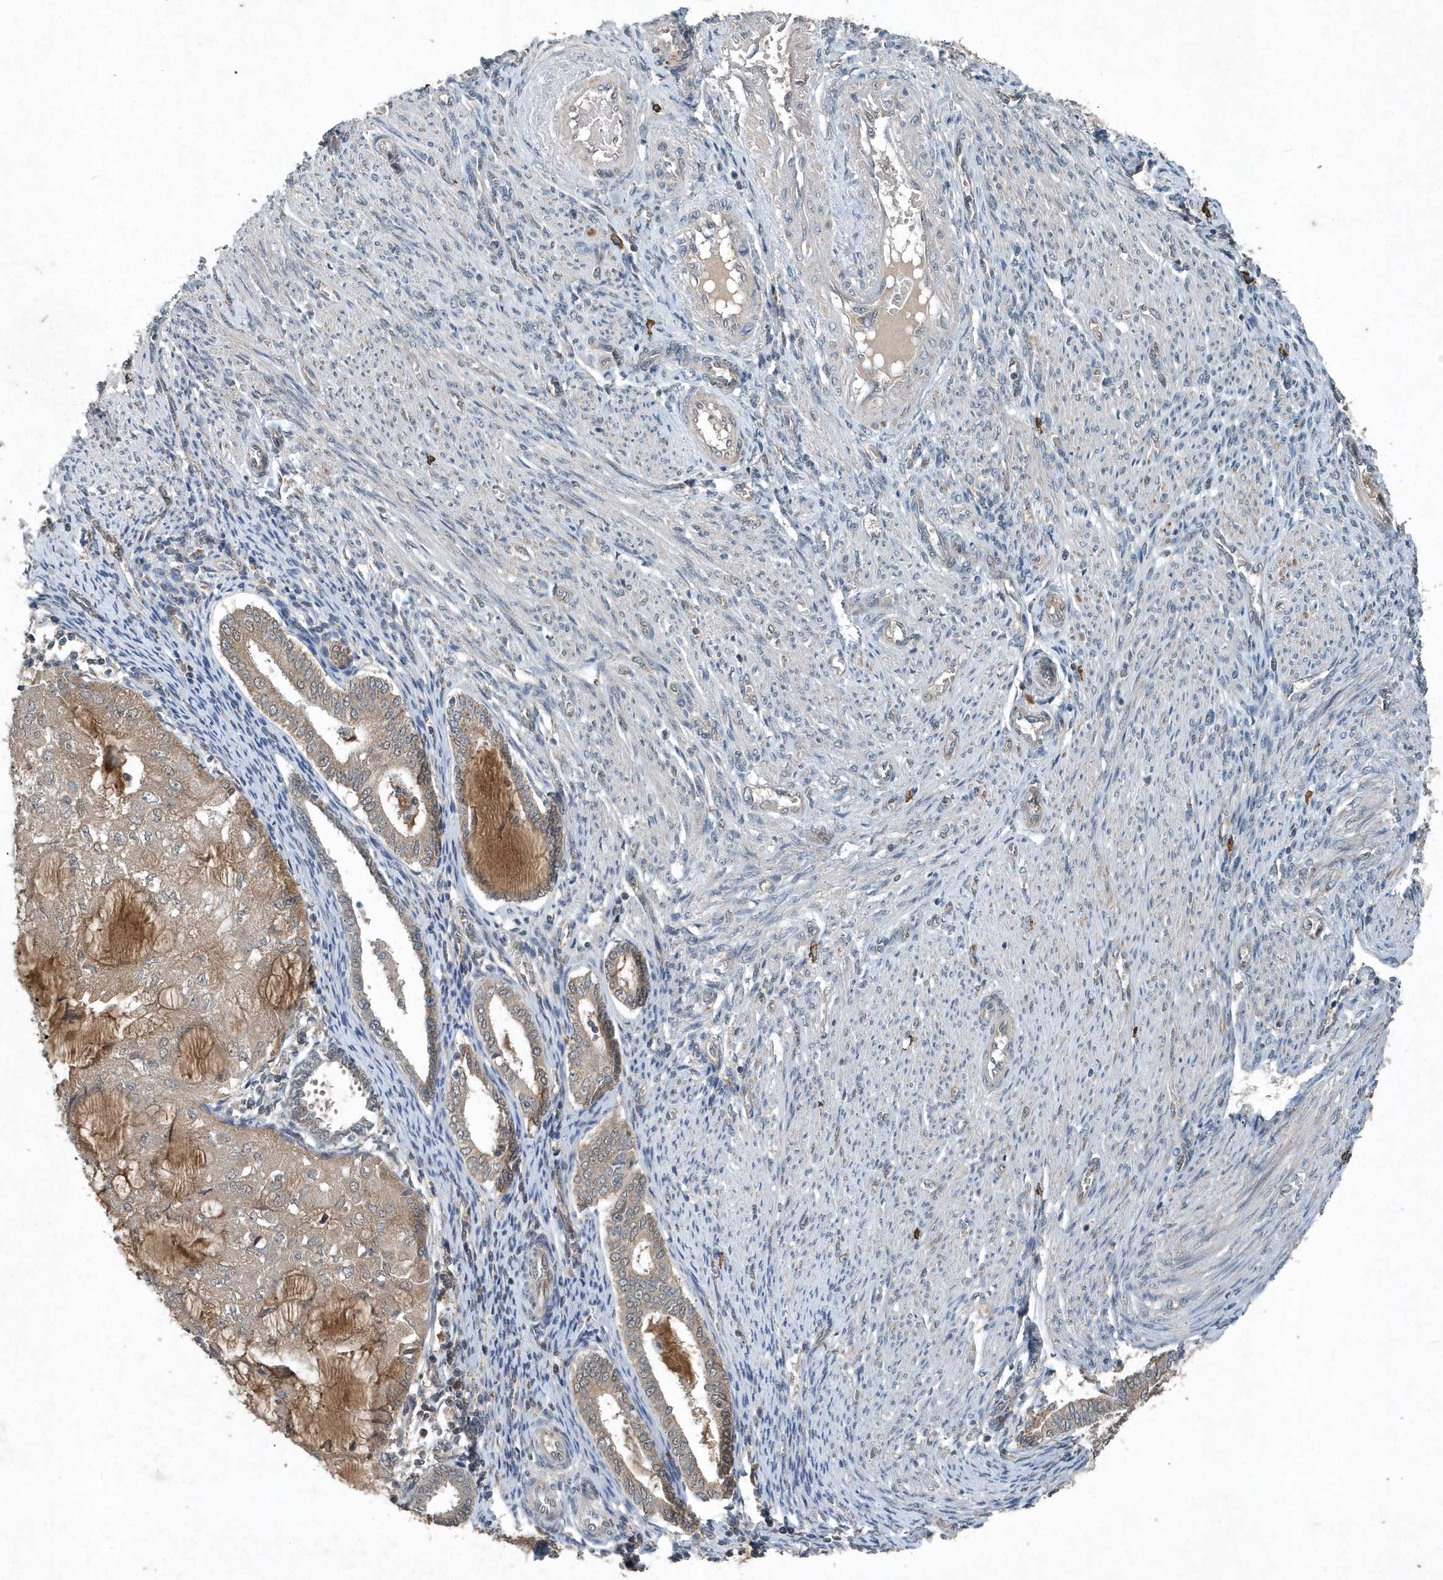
{"staining": {"intensity": "weak", "quantity": "<25%", "location": "cytoplasmic/membranous"}, "tissue": "endometrial cancer", "cell_type": "Tumor cells", "image_type": "cancer", "snomed": [{"axis": "morphology", "description": "Adenocarcinoma, NOS"}, {"axis": "topography", "description": "Endometrium"}], "caption": "The image reveals no staining of tumor cells in endometrial cancer.", "gene": "SCFD2", "patient": {"sex": "female", "age": 81}}